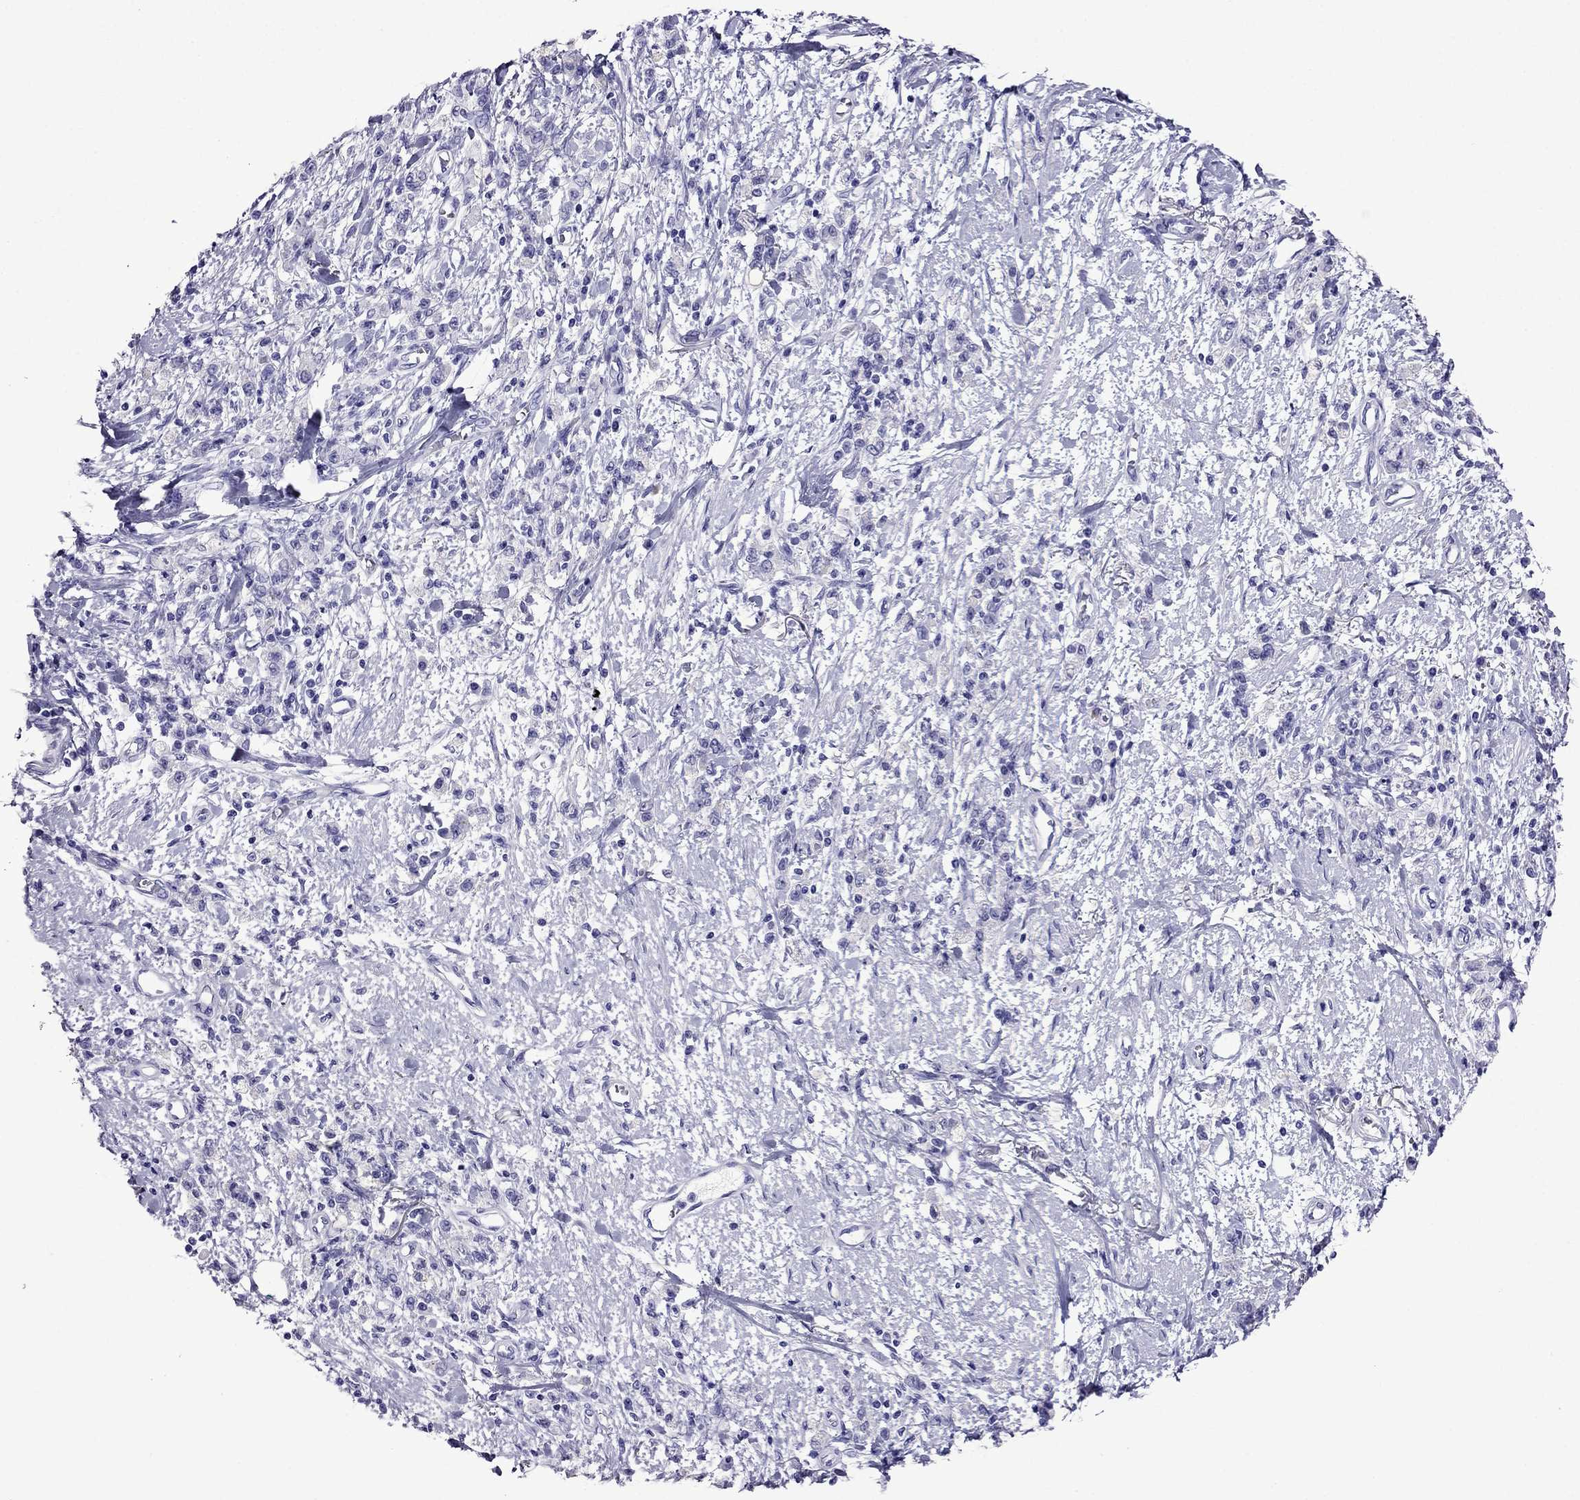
{"staining": {"intensity": "negative", "quantity": "none", "location": "none"}, "tissue": "stomach cancer", "cell_type": "Tumor cells", "image_type": "cancer", "snomed": [{"axis": "morphology", "description": "Adenocarcinoma, NOS"}, {"axis": "topography", "description": "Stomach"}], "caption": "Stomach adenocarcinoma stained for a protein using immunohistochemistry (IHC) displays no positivity tumor cells.", "gene": "CRYBA1", "patient": {"sex": "male", "age": 77}}